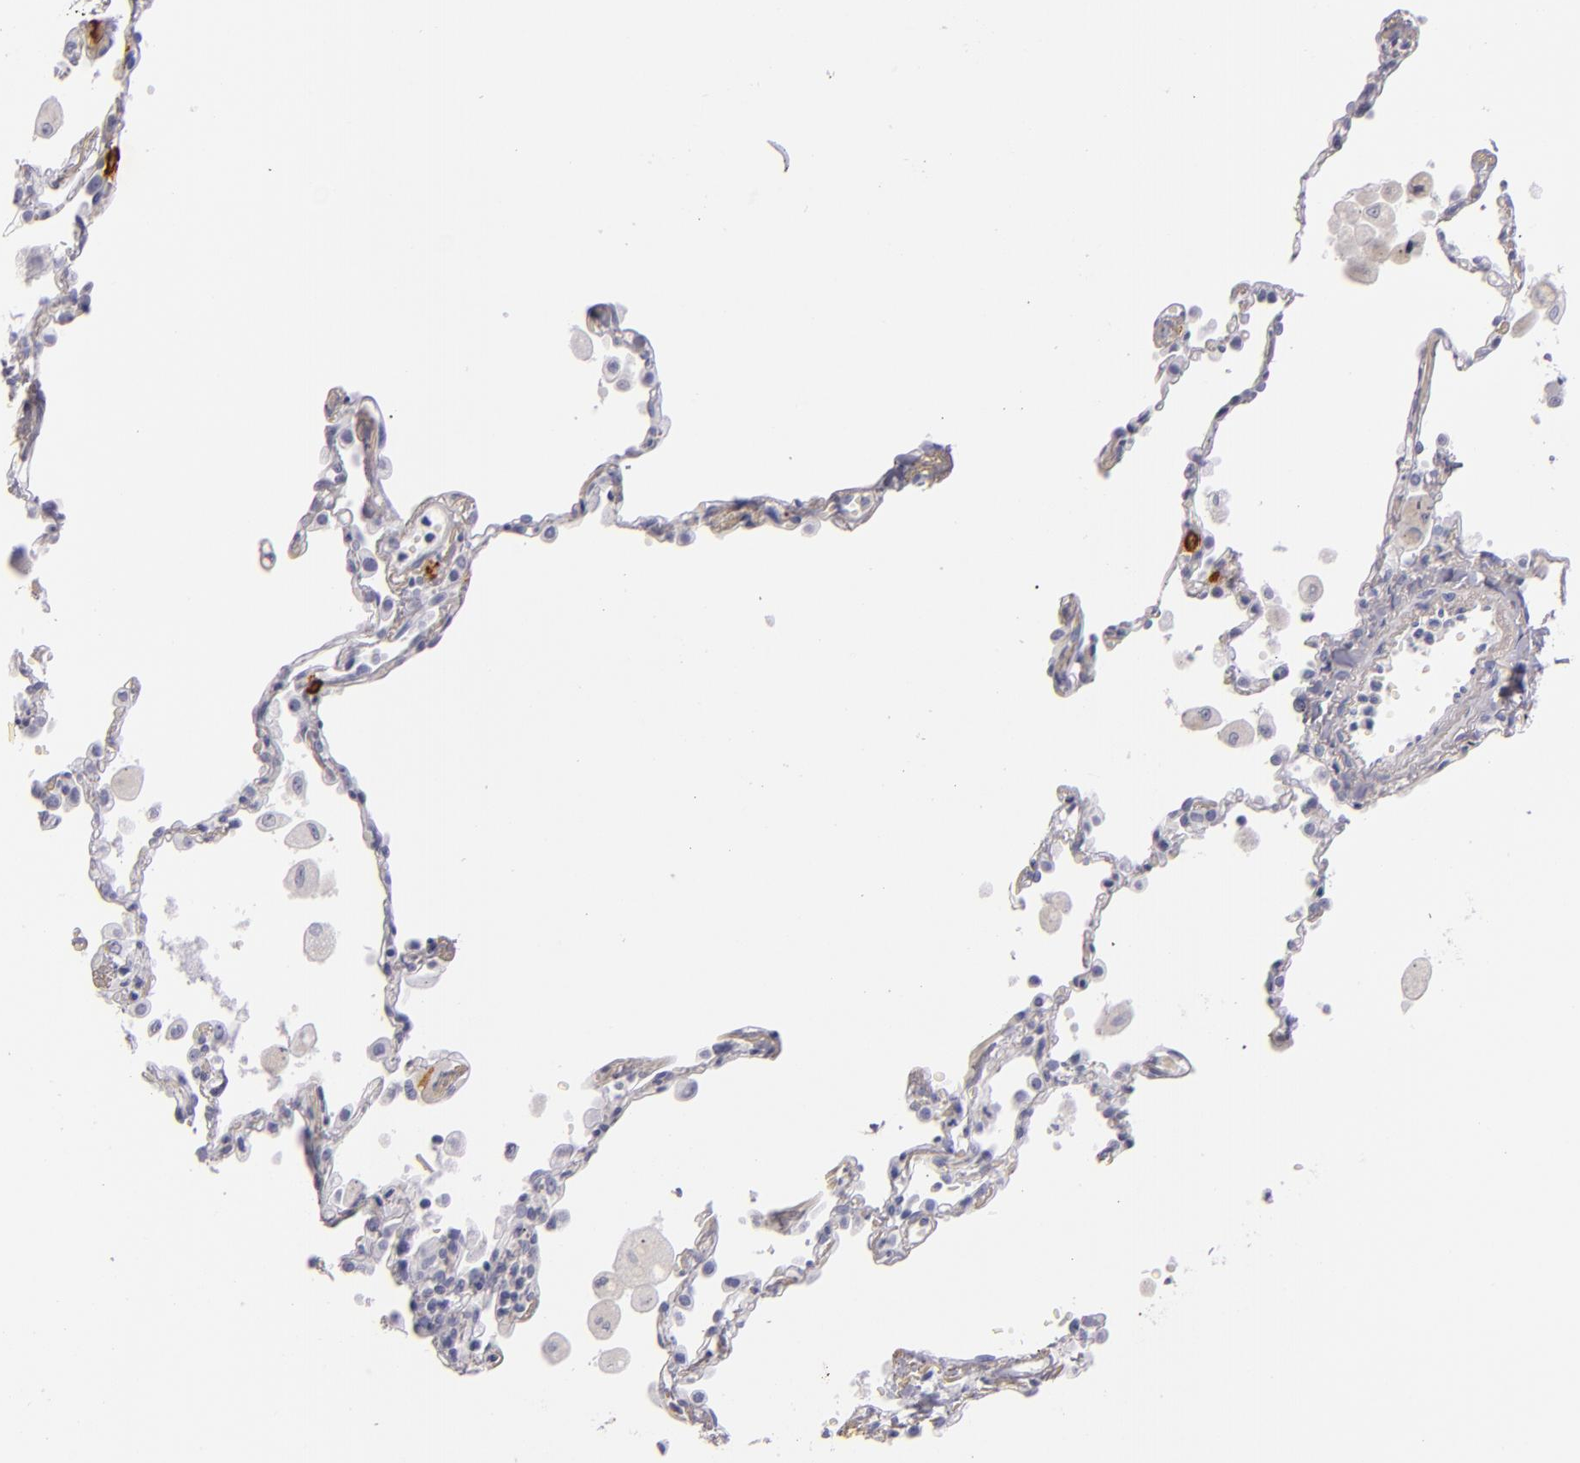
{"staining": {"intensity": "negative", "quantity": "none", "location": "none"}, "tissue": "lung cancer", "cell_type": "Tumor cells", "image_type": "cancer", "snomed": [{"axis": "morphology", "description": "Squamous cell carcinoma, NOS"}, {"axis": "topography", "description": "Lung"}], "caption": "DAB (3,3'-diaminobenzidine) immunohistochemical staining of human lung cancer displays no significant staining in tumor cells.", "gene": "TPSD1", "patient": {"sex": "male", "age": 71}}